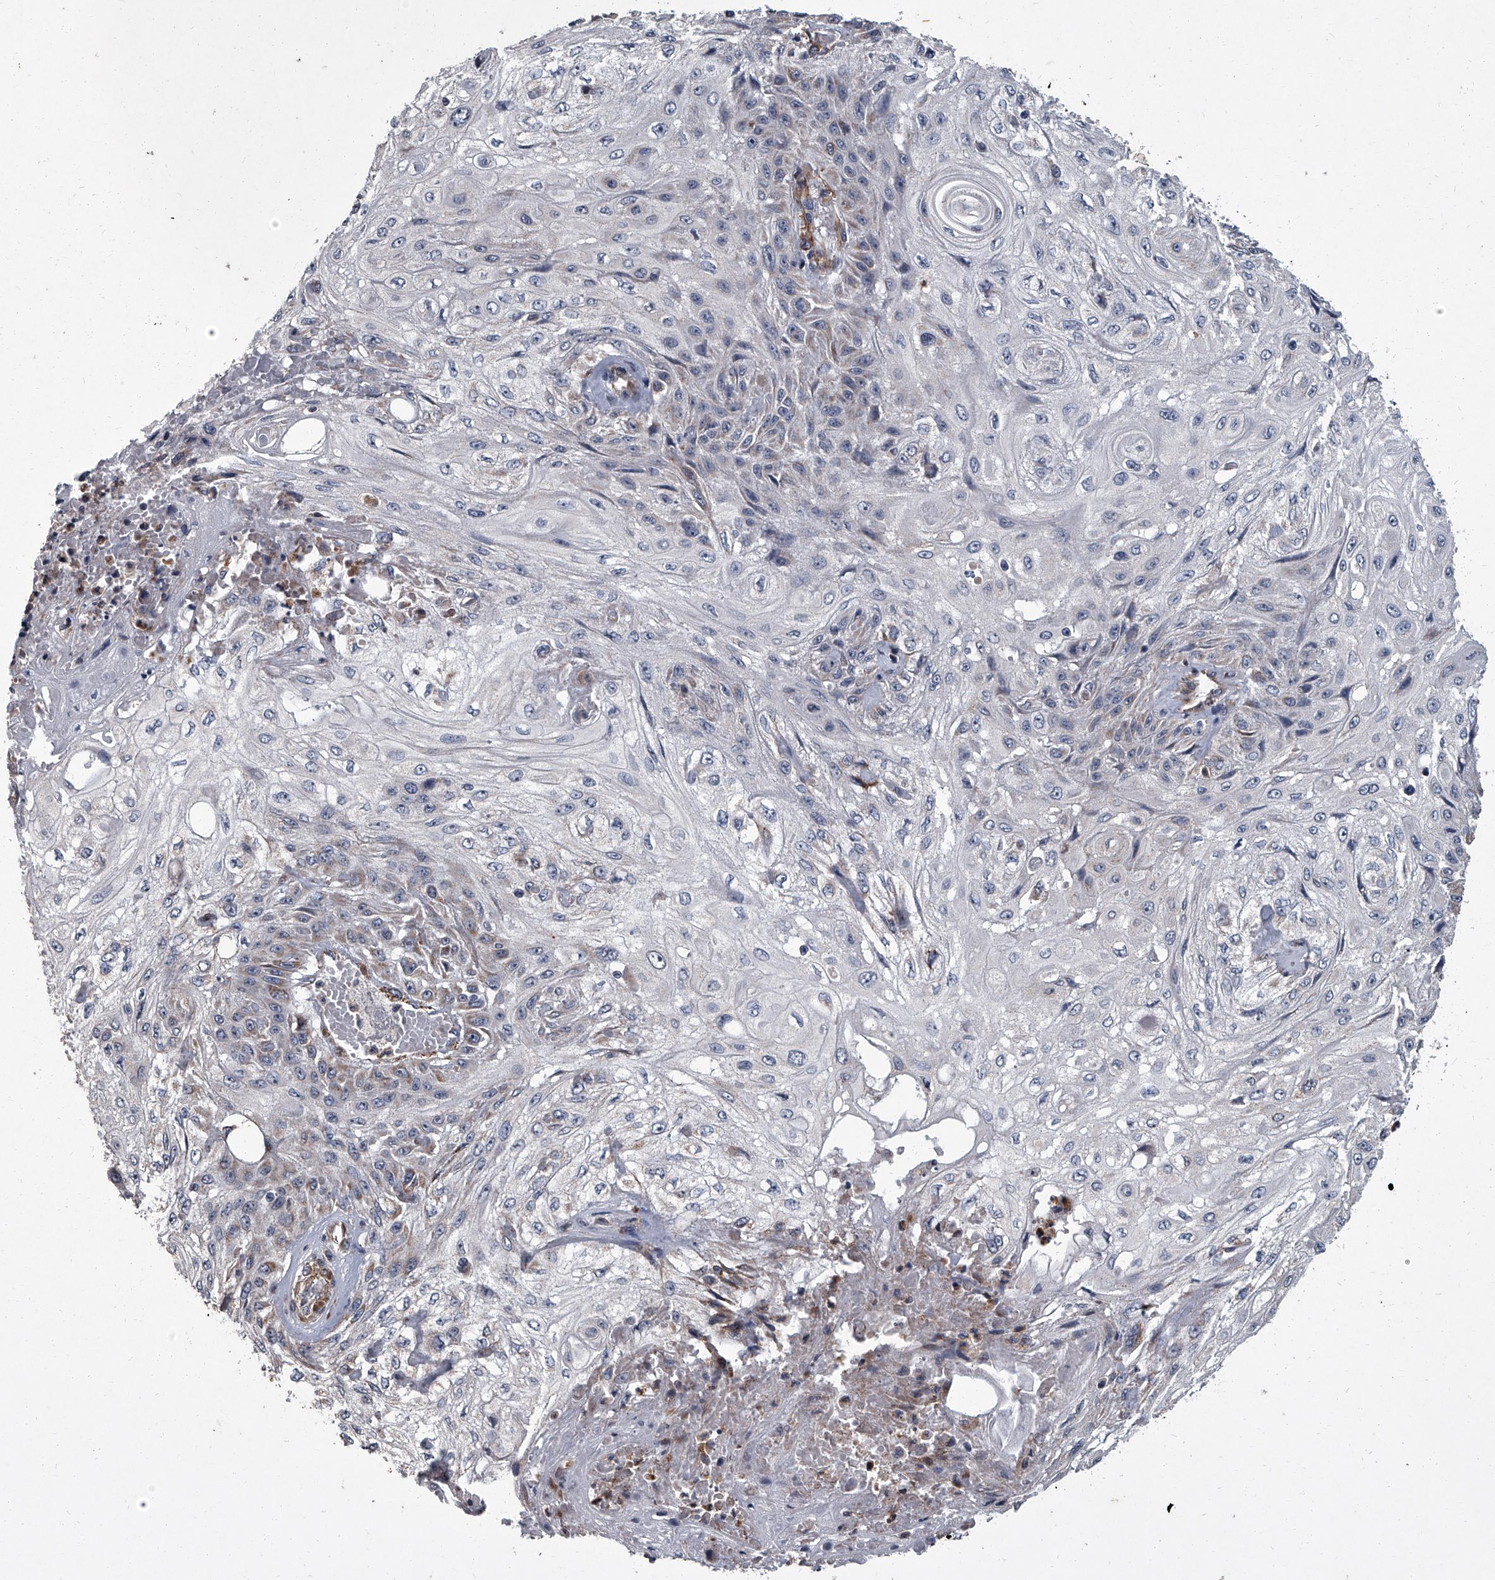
{"staining": {"intensity": "negative", "quantity": "none", "location": "none"}, "tissue": "skin cancer", "cell_type": "Tumor cells", "image_type": "cancer", "snomed": [{"axis": "morphology", "description": "Squamous cell carcinoma, NOS"}, {"axis": "morphology", "description": "Squamous cell carcinoma, metastatic, NOS"}, {"axis": "topography", "description": "Skin"}, {"axis": "topography", "description": "Lymph node"}], "caption": "DAB immunohistochemical staining of human metastatic squamous cell carcinoma (skin) displays no significant positivity in tumor cells. (DAB immunohistochemistry visualized using brightfield microscopy, high magnification).", "gene": "SIRT4", "patient": {"sex": "male", "age": 75}}